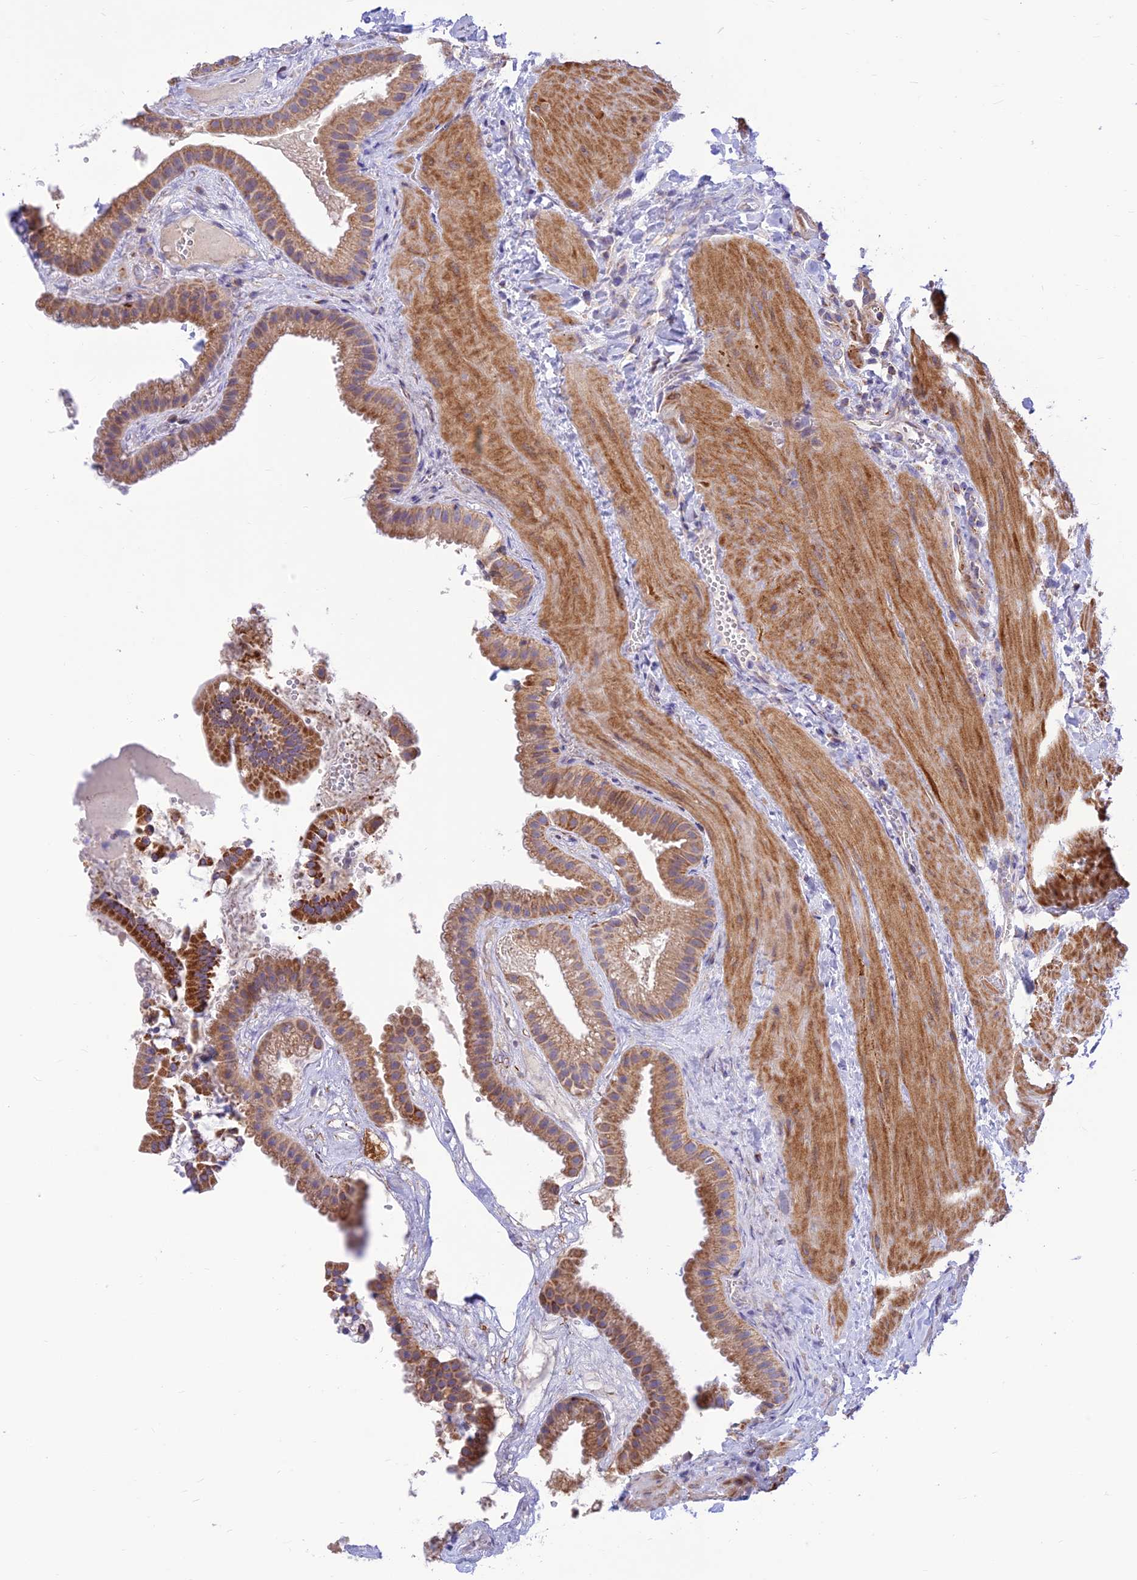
{"staining": {"intensity": "moderate", "quantity": ">75%", "location": "cytoplasmic/membranous"}, "tissue": "gallbladder", "cell_type": "Glandular cells", "image_type": "normal", "snomed": [{"axis": "morphology", "description": "Normal tissue, NOS"}, {"axis": "topography", "description": "Gallbladder"}], "caption": "A brown stain highlights moderate cytoplasmic/membranous positivity of a protein in glandular cells of normal gallbladder. The protein of interest is stained brown, and the nuclei are stained in blue (DAB IHC with brightfield microscopy, high magnification).", "gene": "FAM186B", "patient": {"sex": "male", "age": 55}}